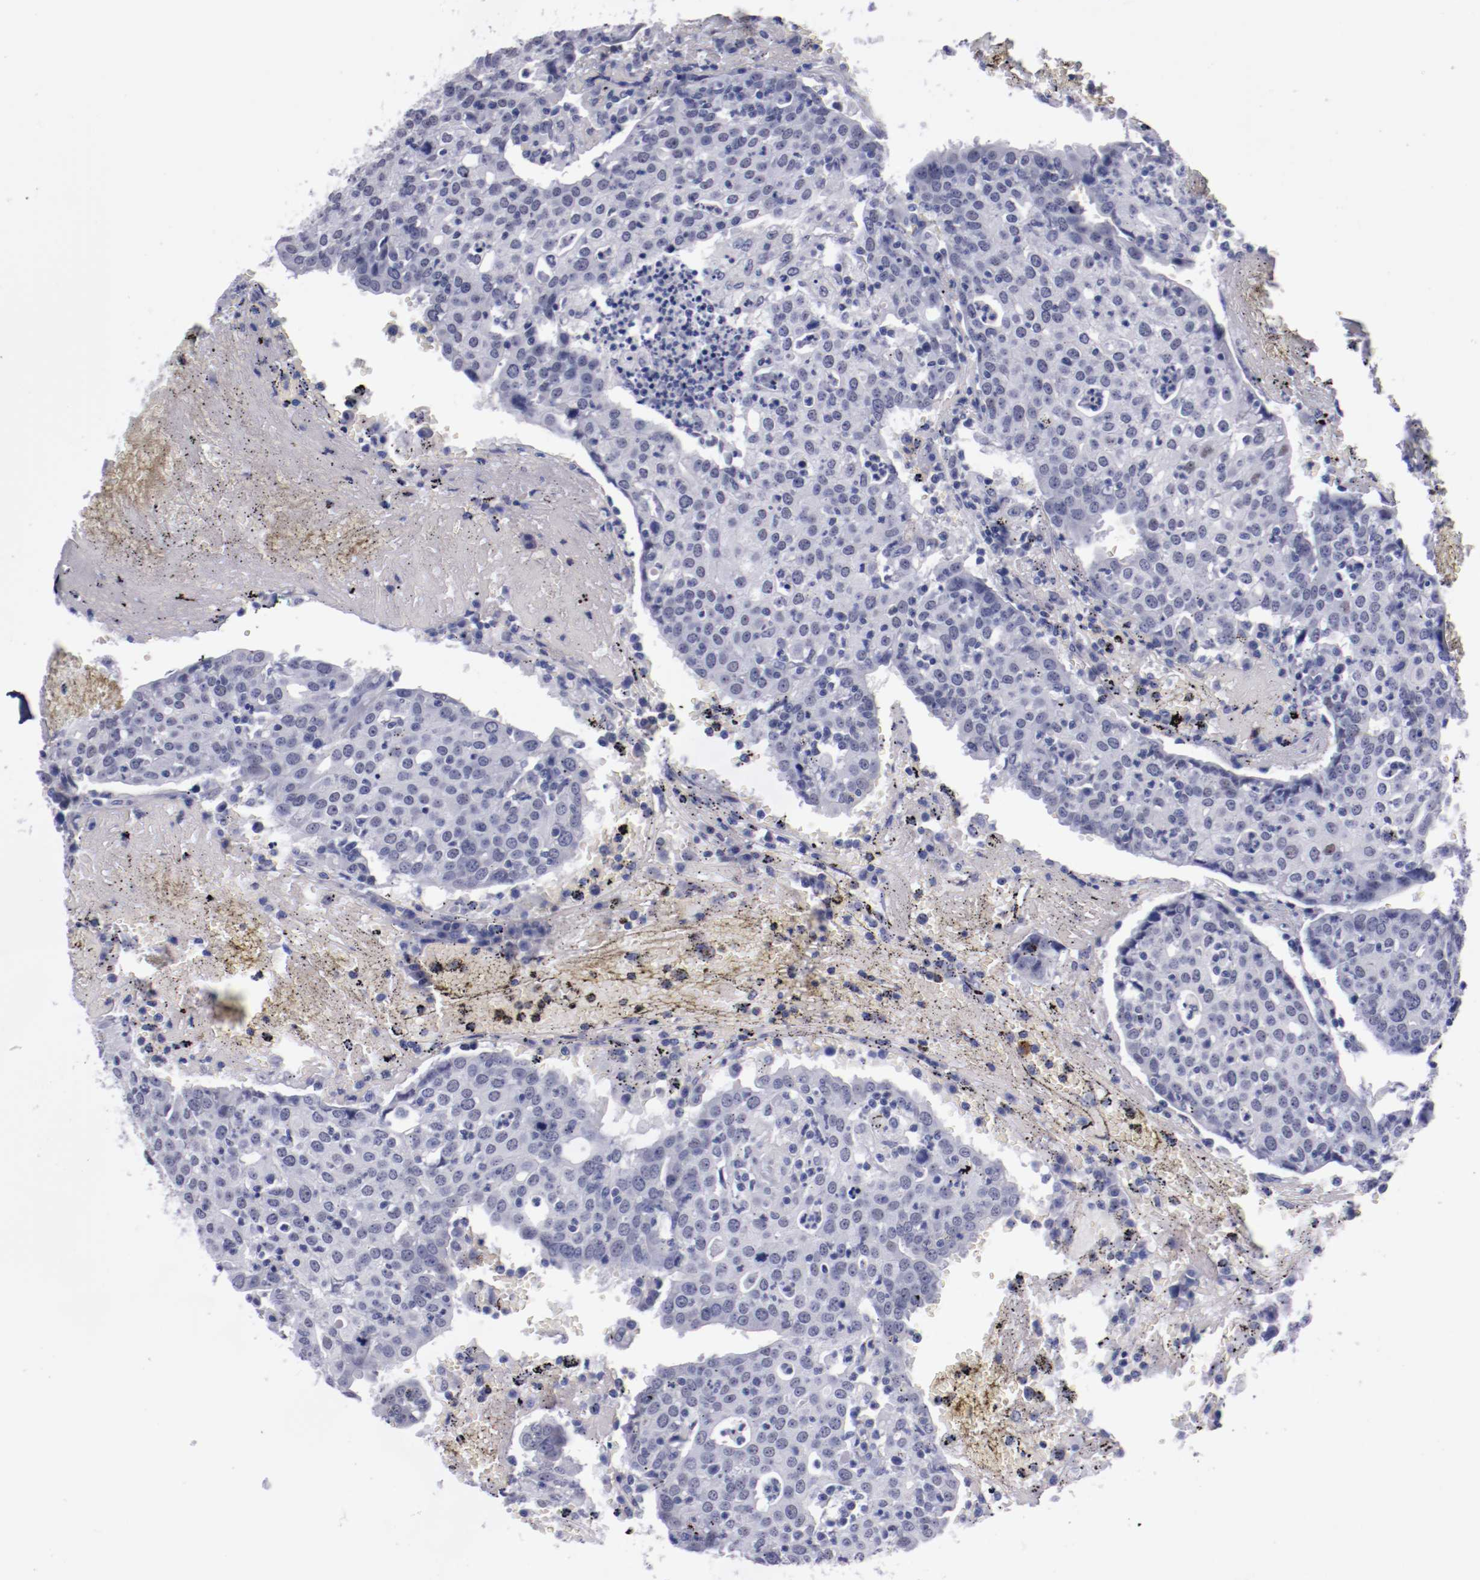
{"staining": {"intensity": "negative", "quantity": "none", "location": "none"}, "tissue": "head and neck cancer", "cell_type": "Tumor cells", "image_type": "cancer", "snomed": [{"axis": "morphology", "description": "Adenocarcinoma, NOS"}, {"axis": "topography", "description": "Salivary gland"}, {"axis": "topography", "description": "Head-Neck"}], "caption": "DAB (3,3'-diaminobenzidine) immunohistochemical staining of human adenocarcinoma (head and neck) exhibits no significant staining in tumor cells.", "gene": "HNF1B", "patient": {"sex": "female", "age": 65}}